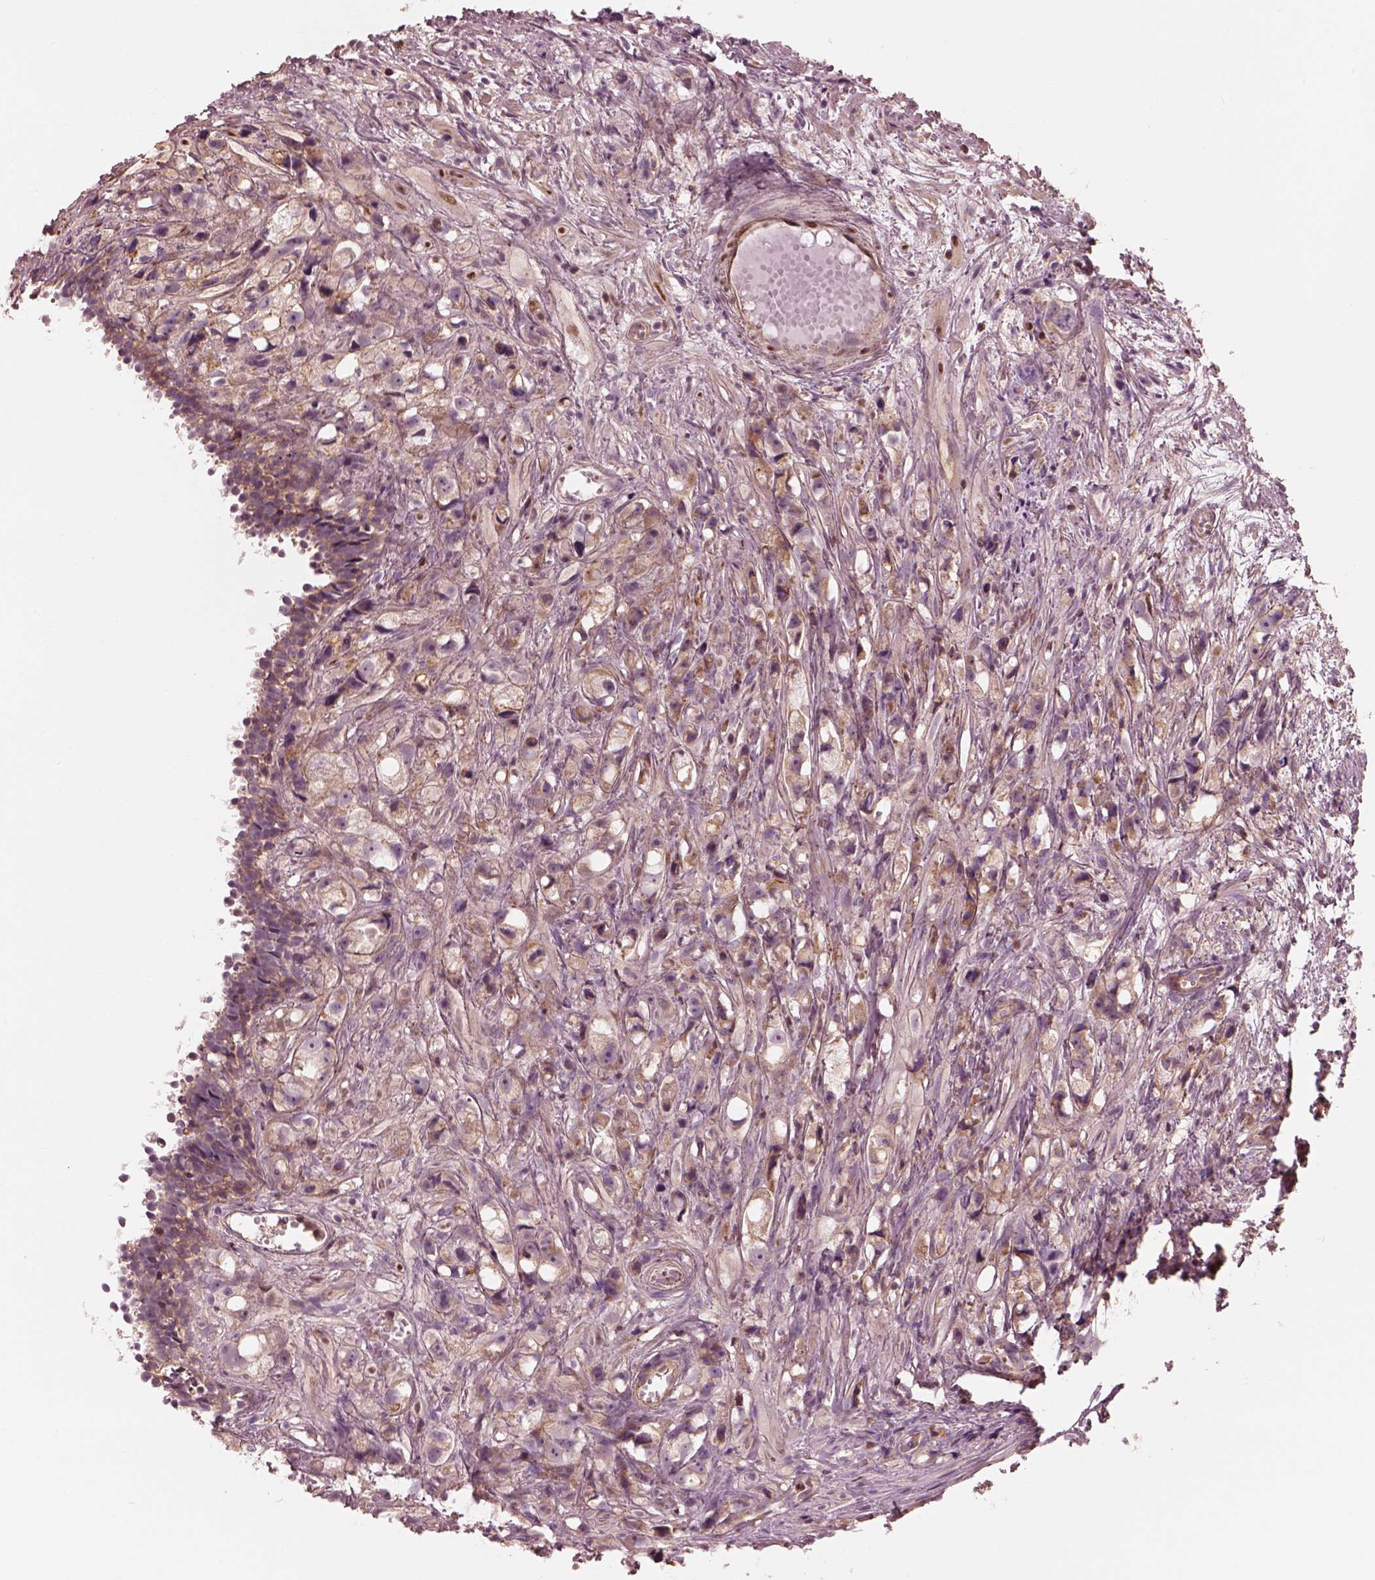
{"staining": {"intensity": "moderate", "quantity": ">75%", "location": "cytoplasmic/membranous"}, "tissue": "prostate cancer", "cell_type": "Tumor cells", "image_type": "cancer", "snomed": [{"axis": "morphology", "description": "Adenocarcinoma, High grade"}, {"axis": "topography", "description": "Prostate"}], "caption": "Moderate cytoplasmic/membranous protein positivity is identified in about >75% of tumor cells in prostate adenocarcinoma (high-grade). The protein of interest is shown in brown color, while the nuclei are stained blue.", "gene": "STK33", "patient": {"sex": "male", "age": 75}}